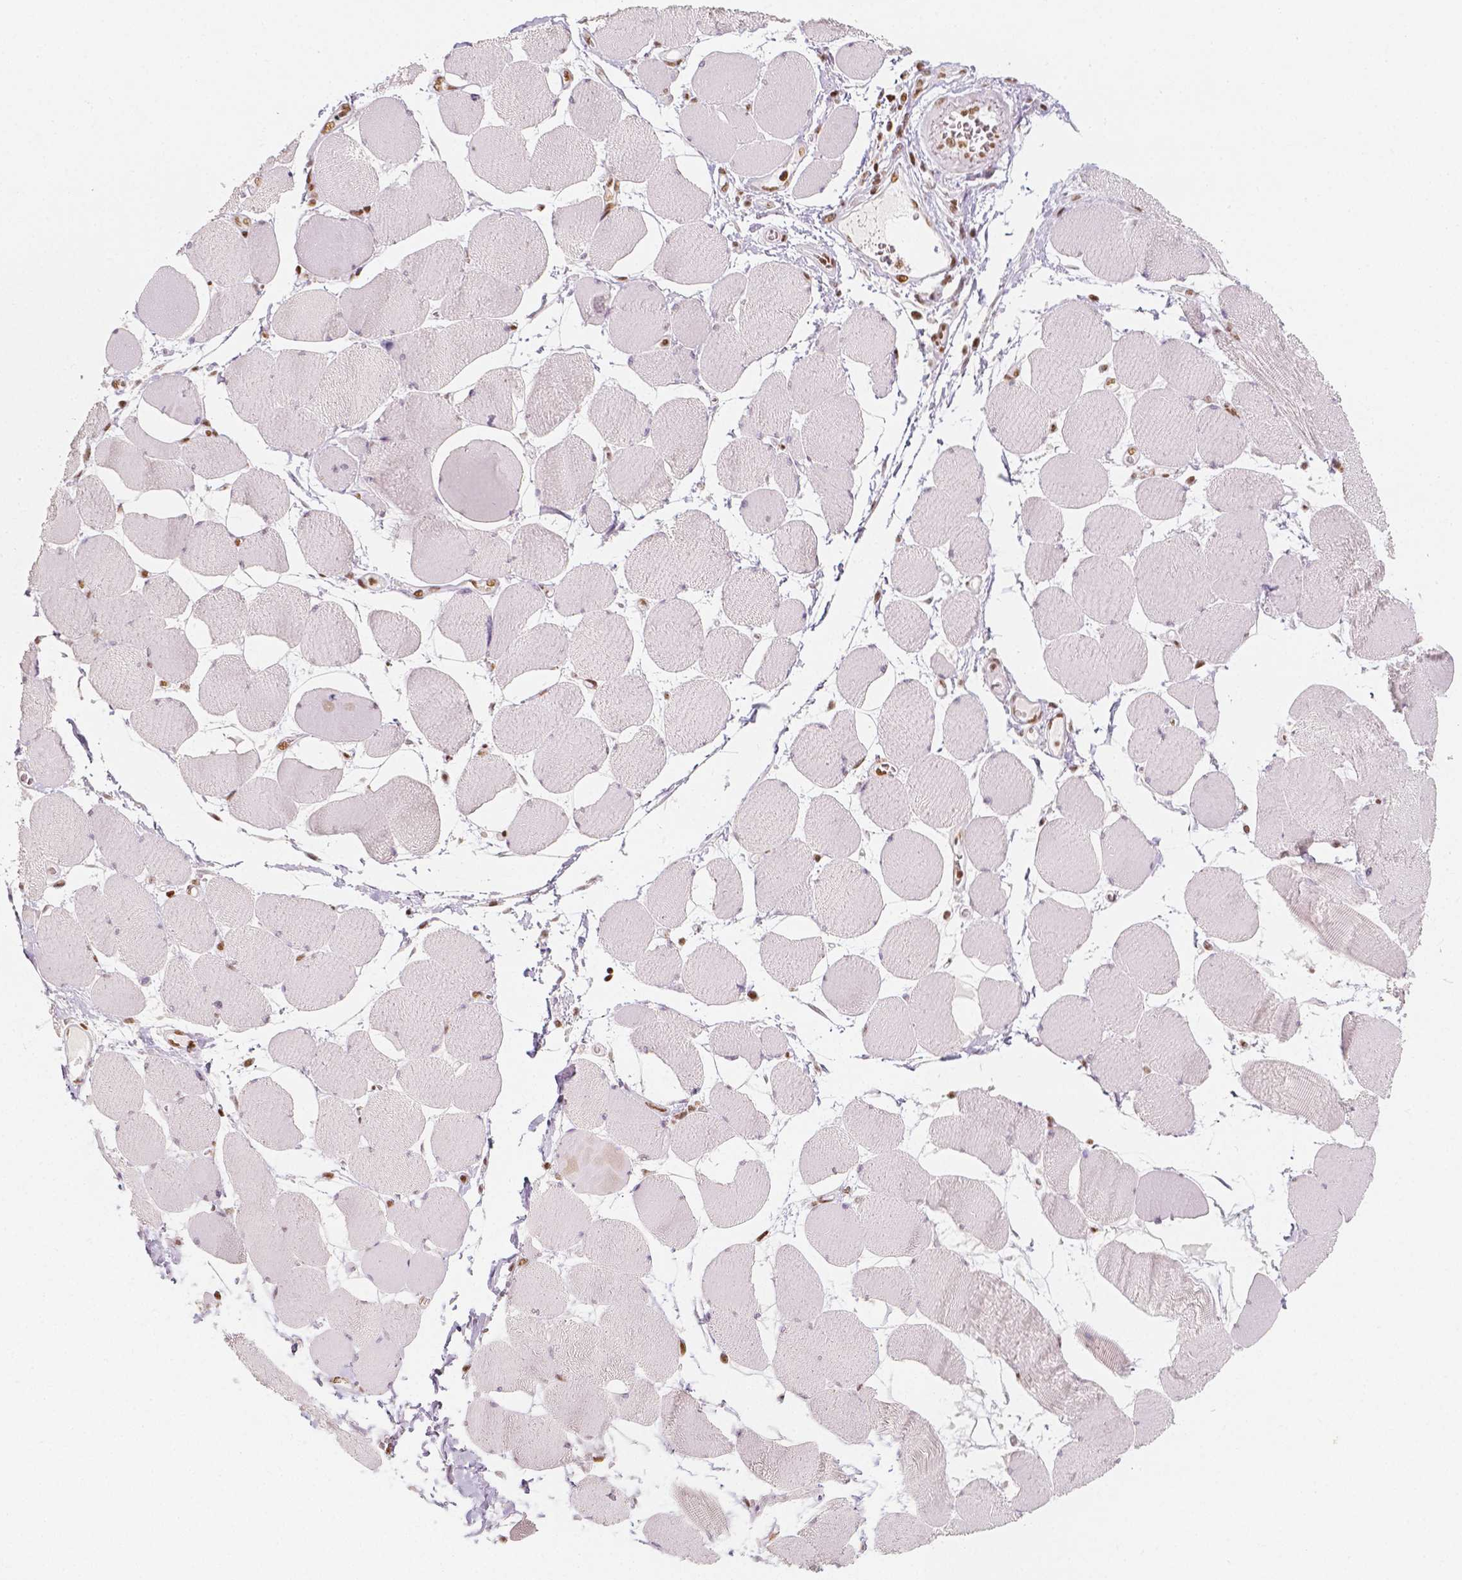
{"staining": {"intensity": "negative", "quantity": "none", "location": "none"}, "tissue": "skeletal muscle", "cell_type": "Myocytes", "image_type": "normal", "snomed": [{"axis": "morphology", "description": "Normal tissue, NOS"}, {"axis": "topography", "description": "Skeletal muscle"}], "caption": "Human skeletal muscle stained for a protein using immunohistochemistry exhibits no expression in myocytes.", "gene": "HDAC1", "patient": {"sex": "female", "age": 75}}